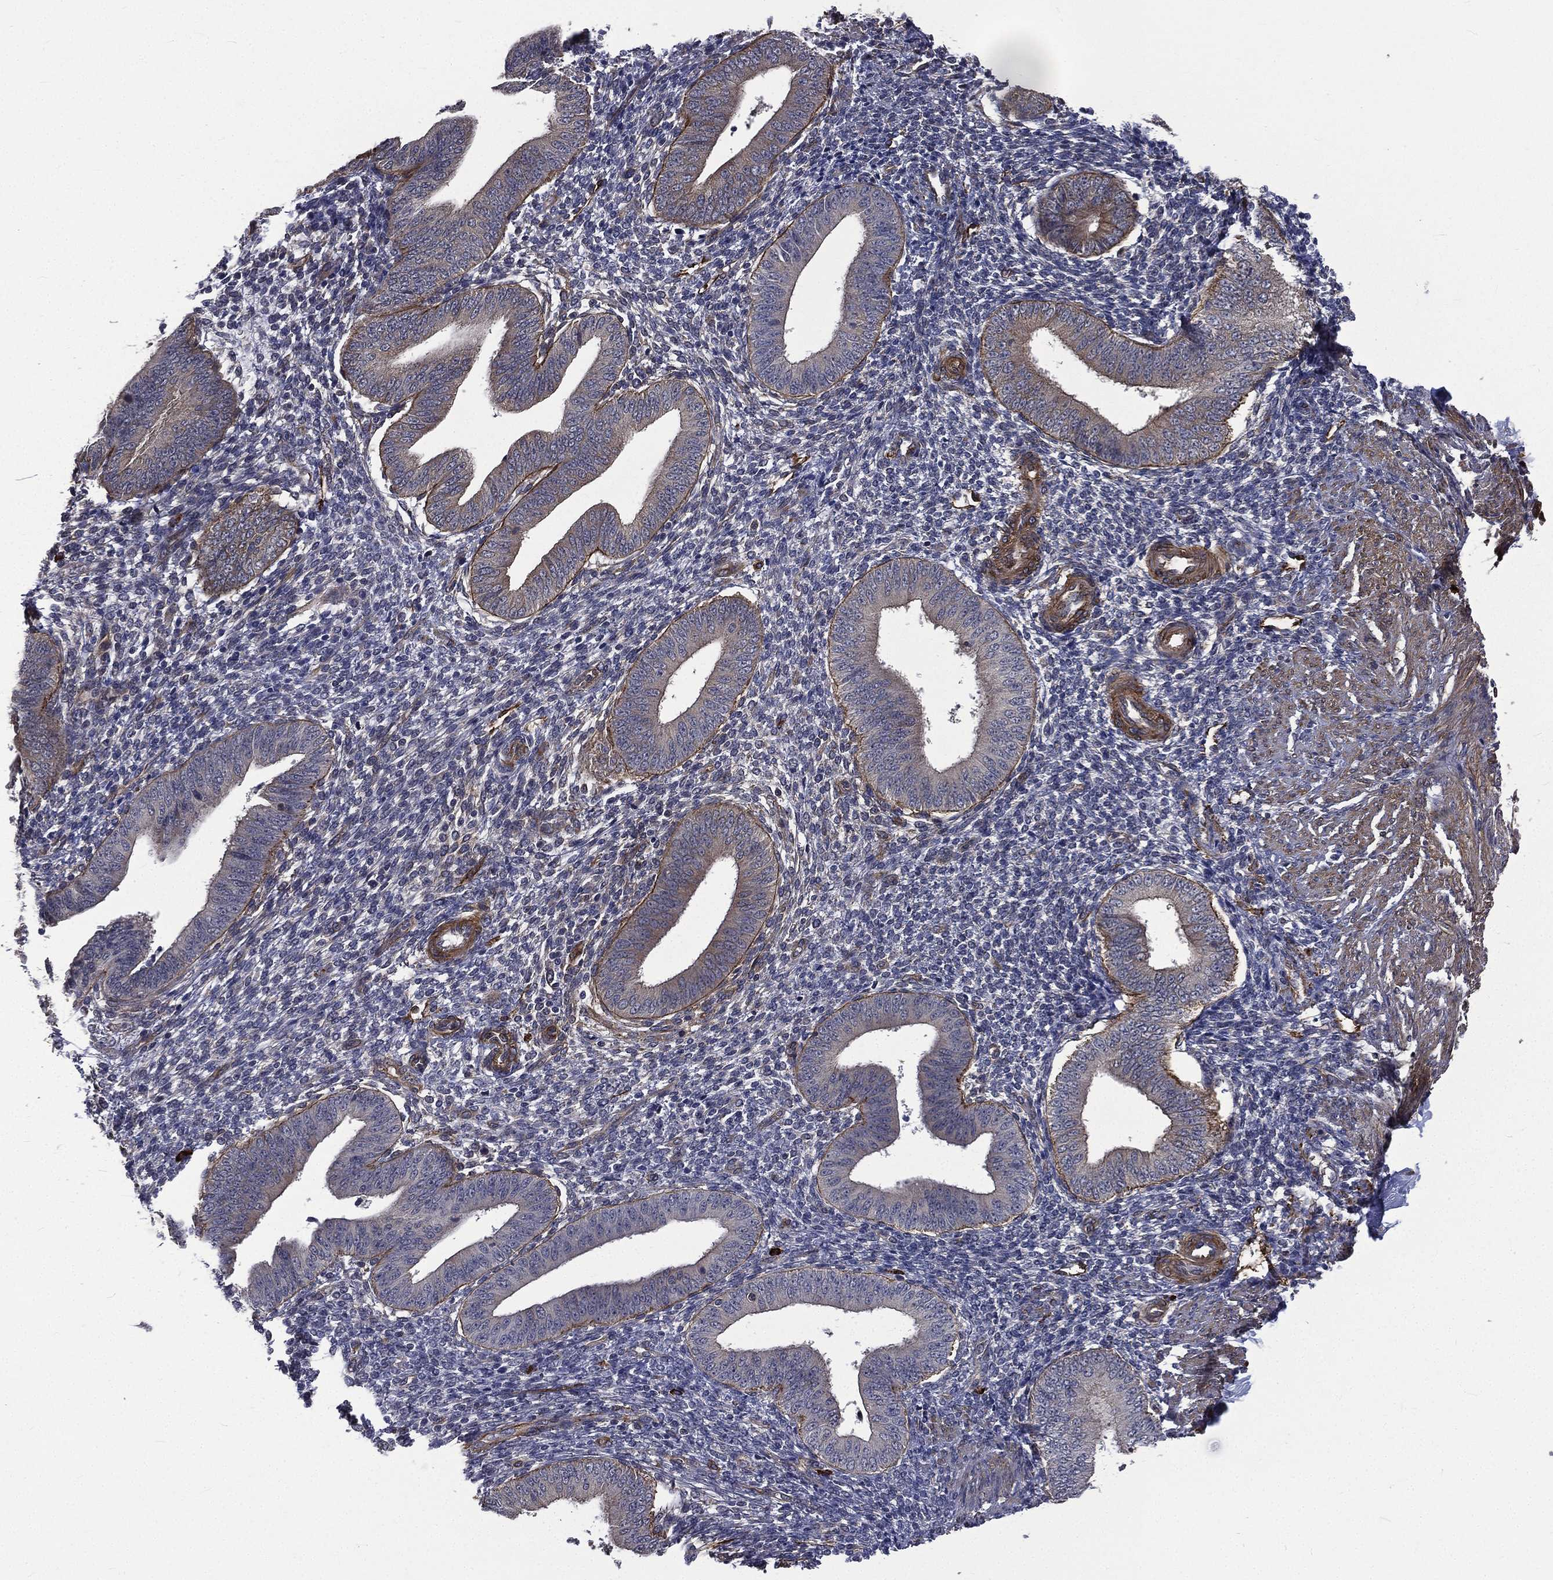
{"staining": {"intensity": "strong", "quantity": "<25%", "location": "cytoplasmic/membranous"}, "tissue": "endometrium", "cell_type": "Cells in endometrial stroma", "image_type": "normal", "snomed": [{"axis": "morphology", "description": "Normal tissue, NOS"}, {"axis": "topography", "description": "Endometrium"}], "caption": "Immunohistochemical staining of unremarkable human endometrium demonstrates medium levels of strong cytoplasmic/membranous expression in approximately <25% of cells in endometrial stroma. (Stains: DAB (3,3'-diaminobenzidine) in brown, nuclei in blue, Microscopy: brightfield microscopy at high magnification).", "gene": "PPFIBP1", "patient": {"sex": "female", "age": 39}}